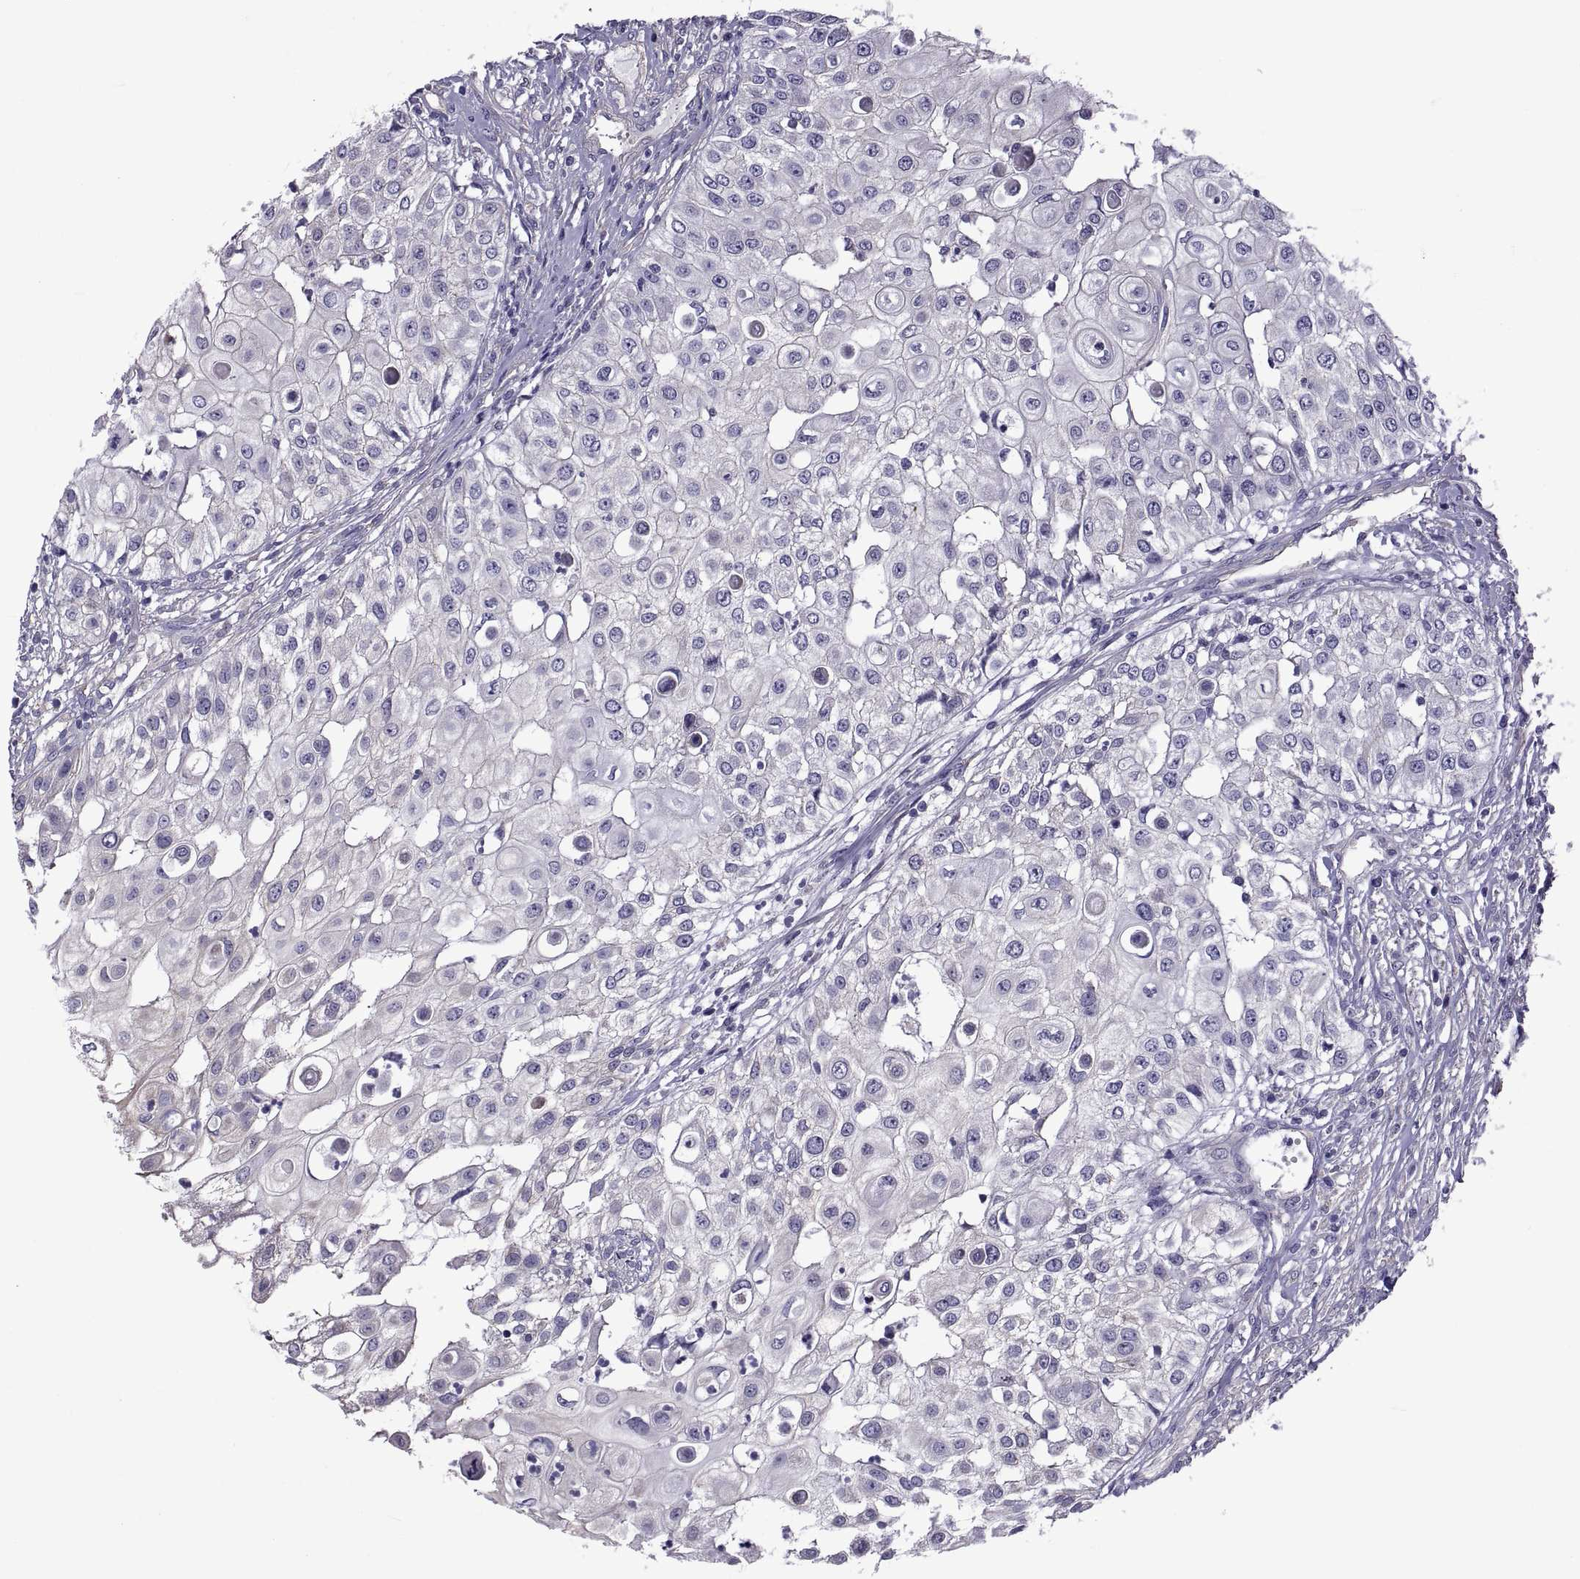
{"staining": {"intensity": "negative", "quantity": "none", "location": "none"}, "tissue": "urothelial cancer", "cell_type": "Tumor cells", "image_type": "cancer", "snomed": [{"axis": "morphology", "description": "Urothelial carcinoma, High grade"}, {"axis": "topography", "description": "Urinary bladder"}], "caption": "The image displays no significant expression in tumor cells of urothelial cancer. (Brightfield microscopy of DAB (3,3'-diaminobenzidine) IHC at high magnification).", "gene": "TMC3", "patient": {"sex": "female", "age": 79}}